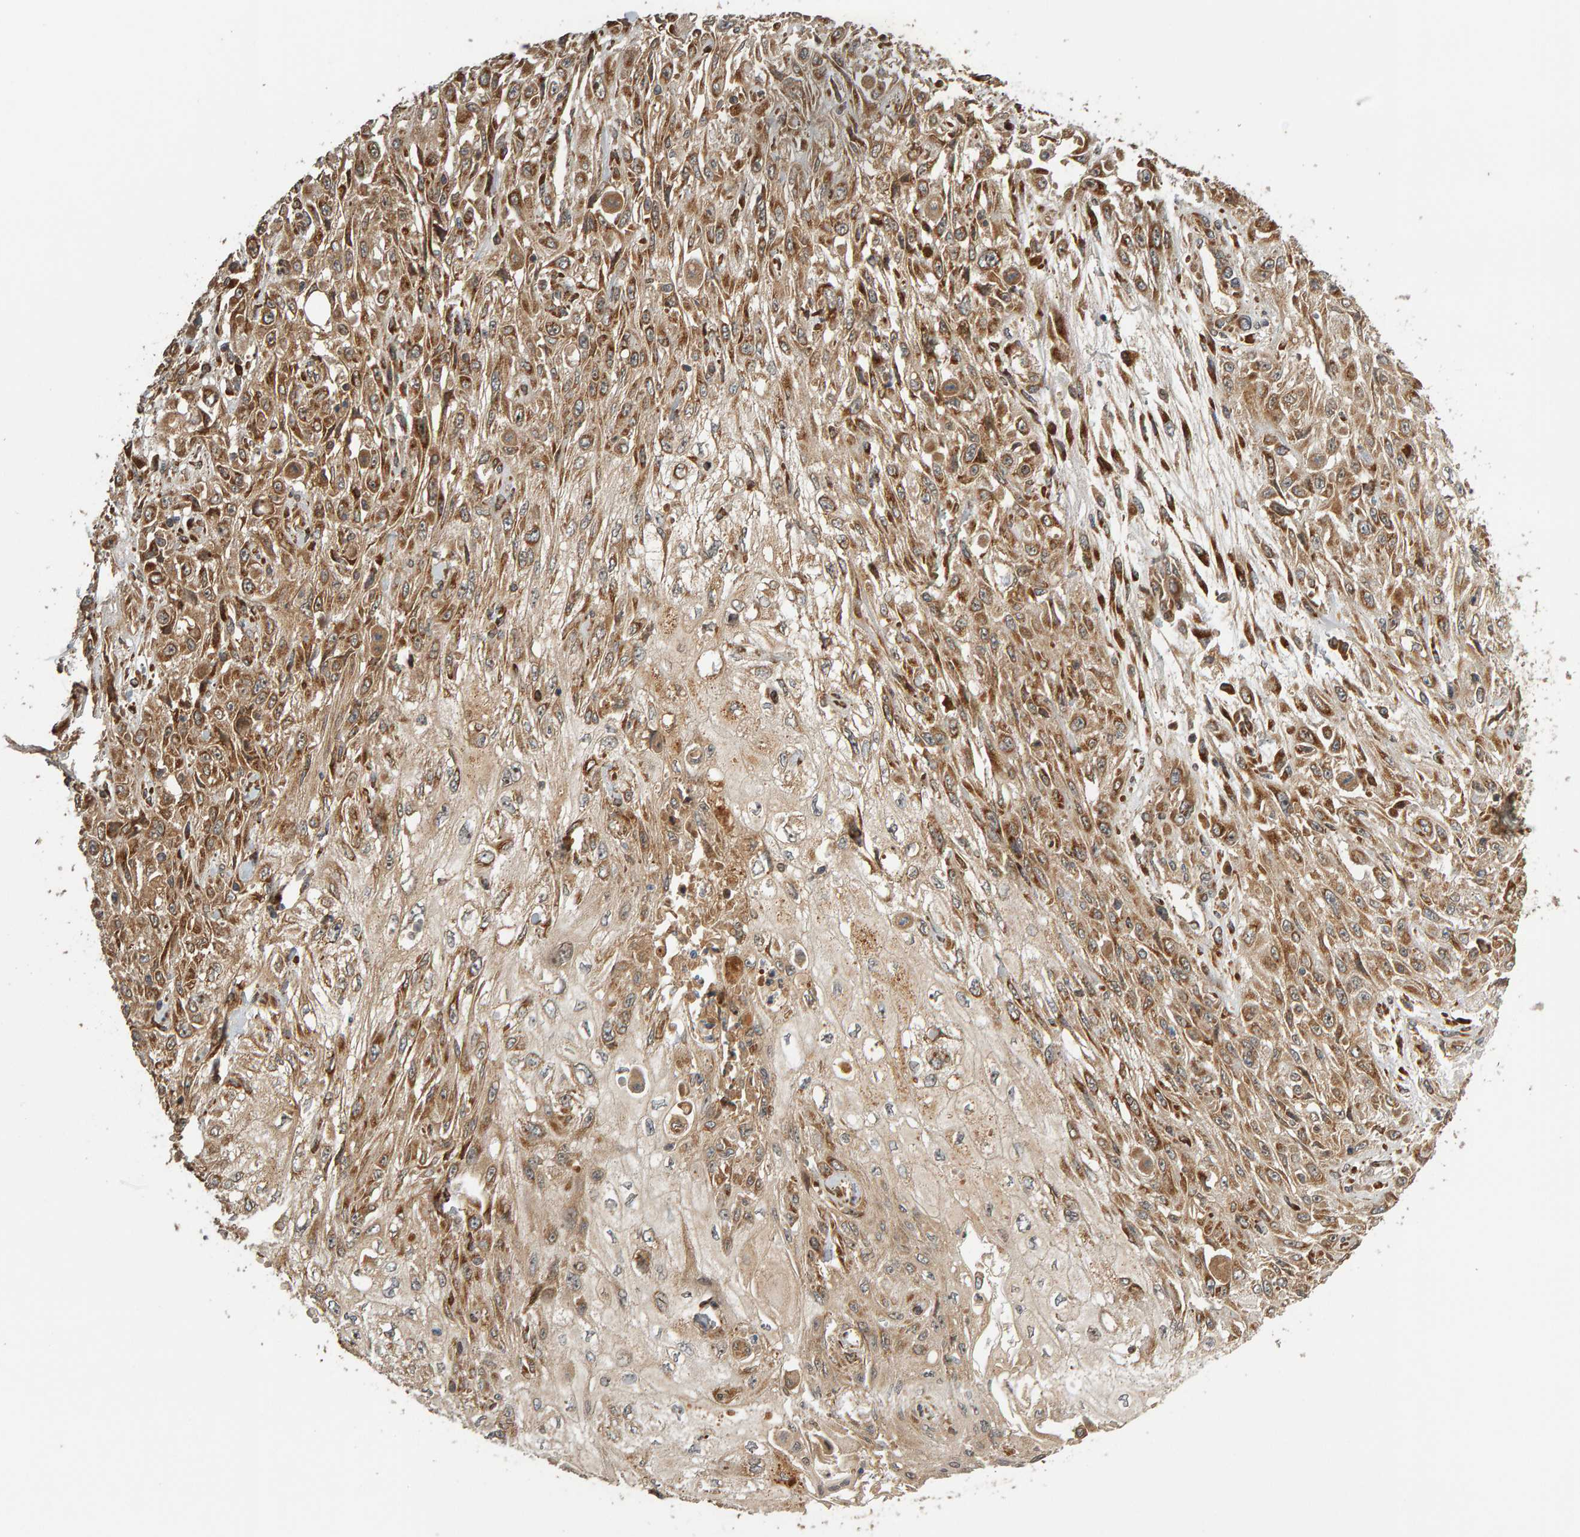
{"staining": {"intensity": "moderate", "quantity": ">75%", "location": "cytoplasmic/membranous"}, "tissue": "skin cancer", "cell_type": "Tumor cells", "image_type": "cancer", "snomed": [{"axis": "morphology", "description": "Squamous cell carcinoma, NOS"}, {"axis": "morphology", "description": "Squamous cell carcinoma, metastatic, NOS"}, {"axis": "topography", "description": "Skin"}, {"axis": "topography", "description": "Lymph node"}], "caption": "Protein staining of skin cancer (metastatic squamous cell carcinoma) tissue demonstrates moderate cytoplasmic/membranous expression in approximately >75% of tumor cells.", "gene": "ZFAND1", "patient": {"sex": "male", "age": 75}}